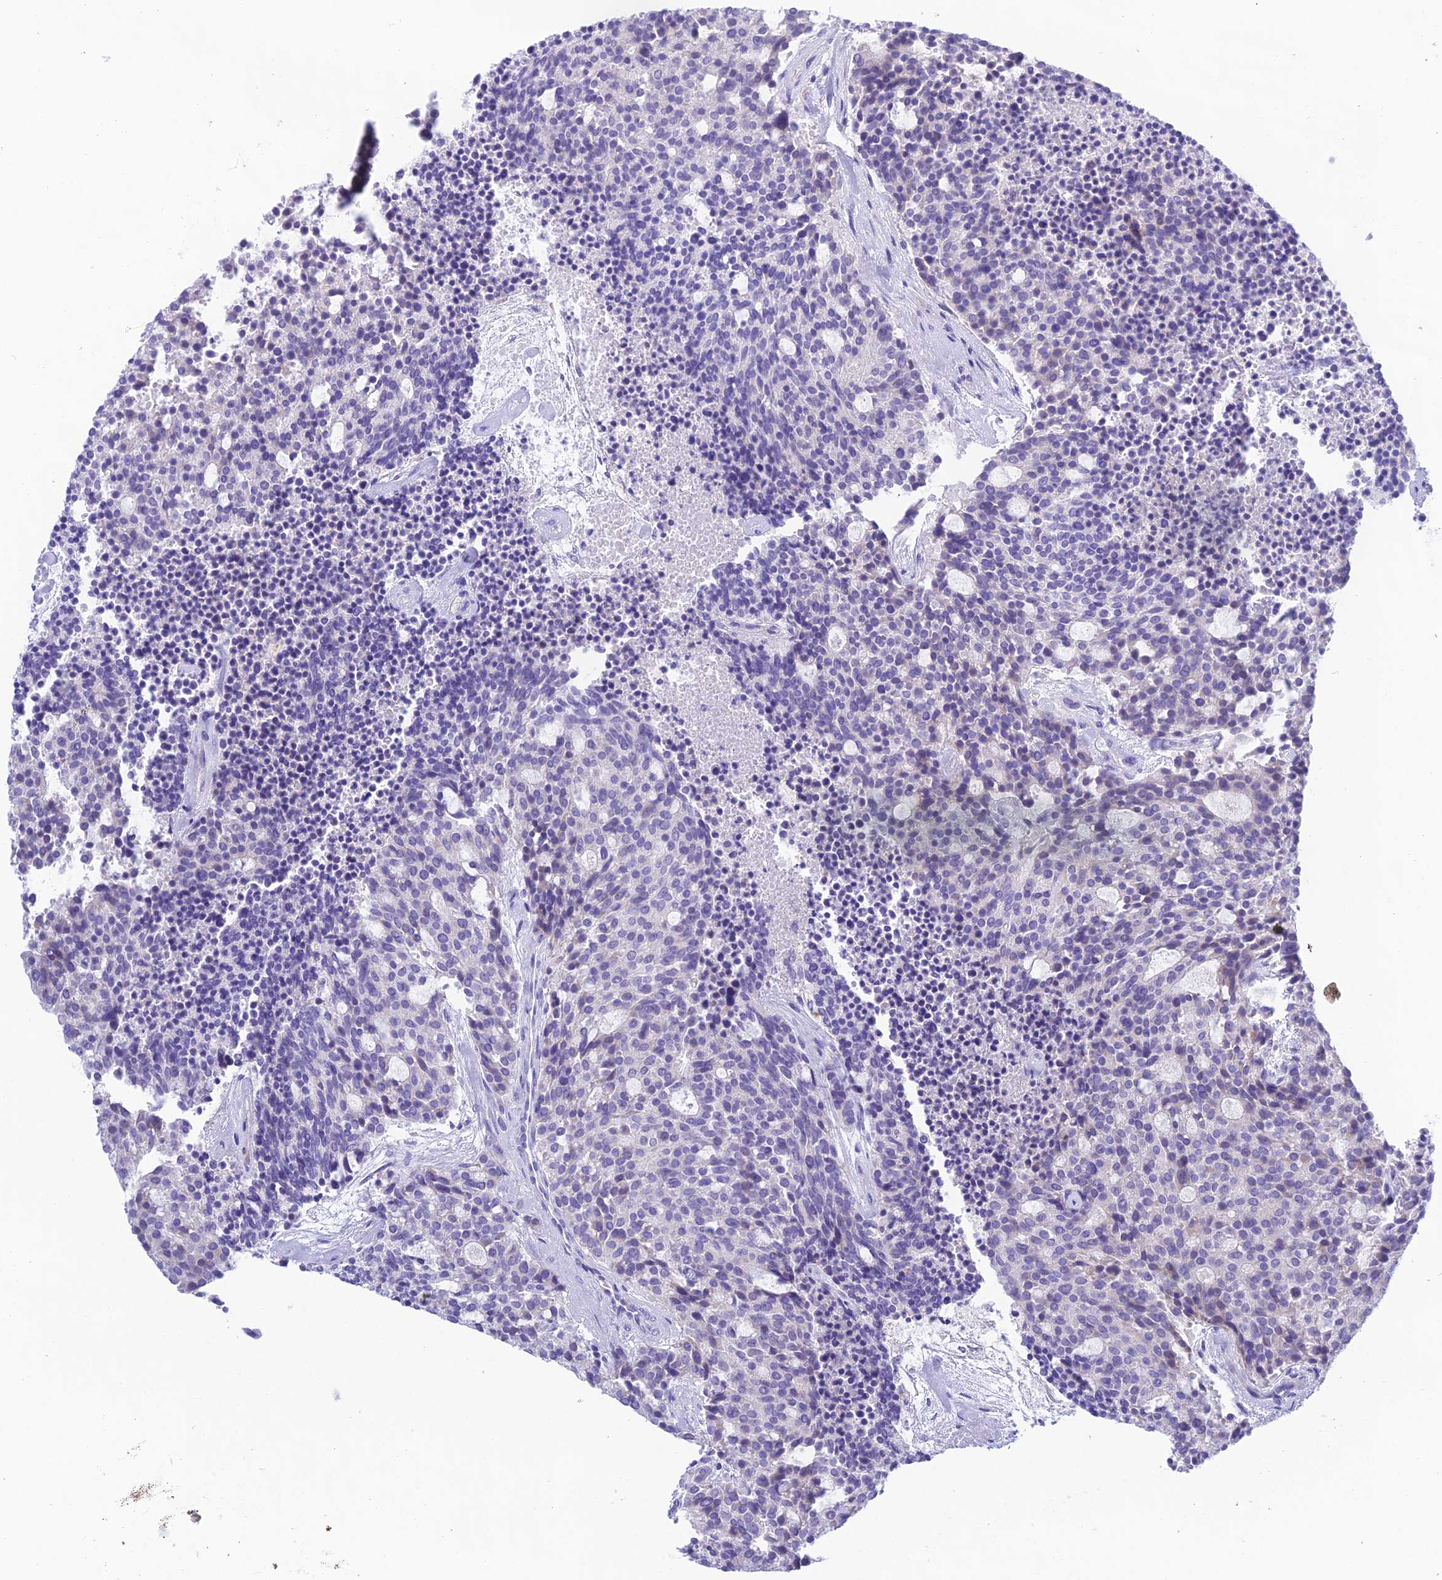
{"staining": {"intensity": "negative", "quantity": "none", "location": "none"}, "tissue": "carcinoid", "cell_type": "Tumor cells", "image_type": "cancer", "snomed": [{"axis": "morphology", "description": "Carcinoid, malignant, NOS"}, {"axis": "topography", "description": "Pancreas"}], "caption": "Immunohistochemistry micrograph of neoplastic tissue: human carcinoid (malignant) stained with DAB demonstrates no significant protein expression in tumor cells. The staining is performed using DAB brown chromogen with nuclei counter-stained in using hematoxylin.", "gene": "KIAA0408", "patient": {"sex": "female", "age": 54}}